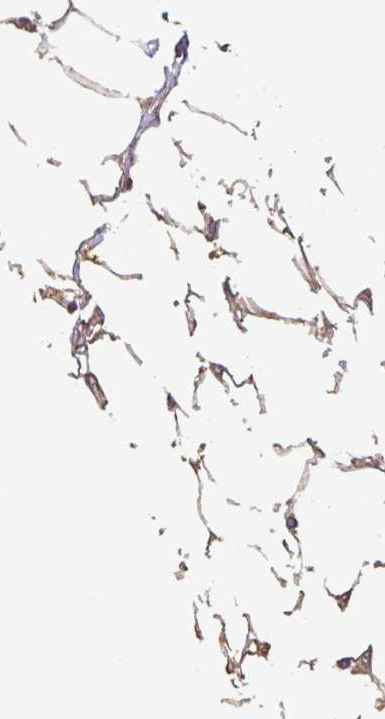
{"staining": {"intensity": "strong", "quantity": ">75%", "location": "cytoplasmic/membranous"}, "tissue": "breast cancer", "cell_type": "Tumor cells", "image_type": "cancer", "snomed": [{"axis": "morphology", "description": "Duct carcinoma"}, {"axis": "topography", "description": "Breast"}, {"axis": "topography", "description": "Lymph node"}], "caption": "Breast invasive ductal carcinoma was stained to show a protein in brown. There is high levels of strong cytoplasmic/membranous positivity in about >75% of tumor cells.", "gene": "ZNF790", "patient": {"sex": "female", "age": 80}}